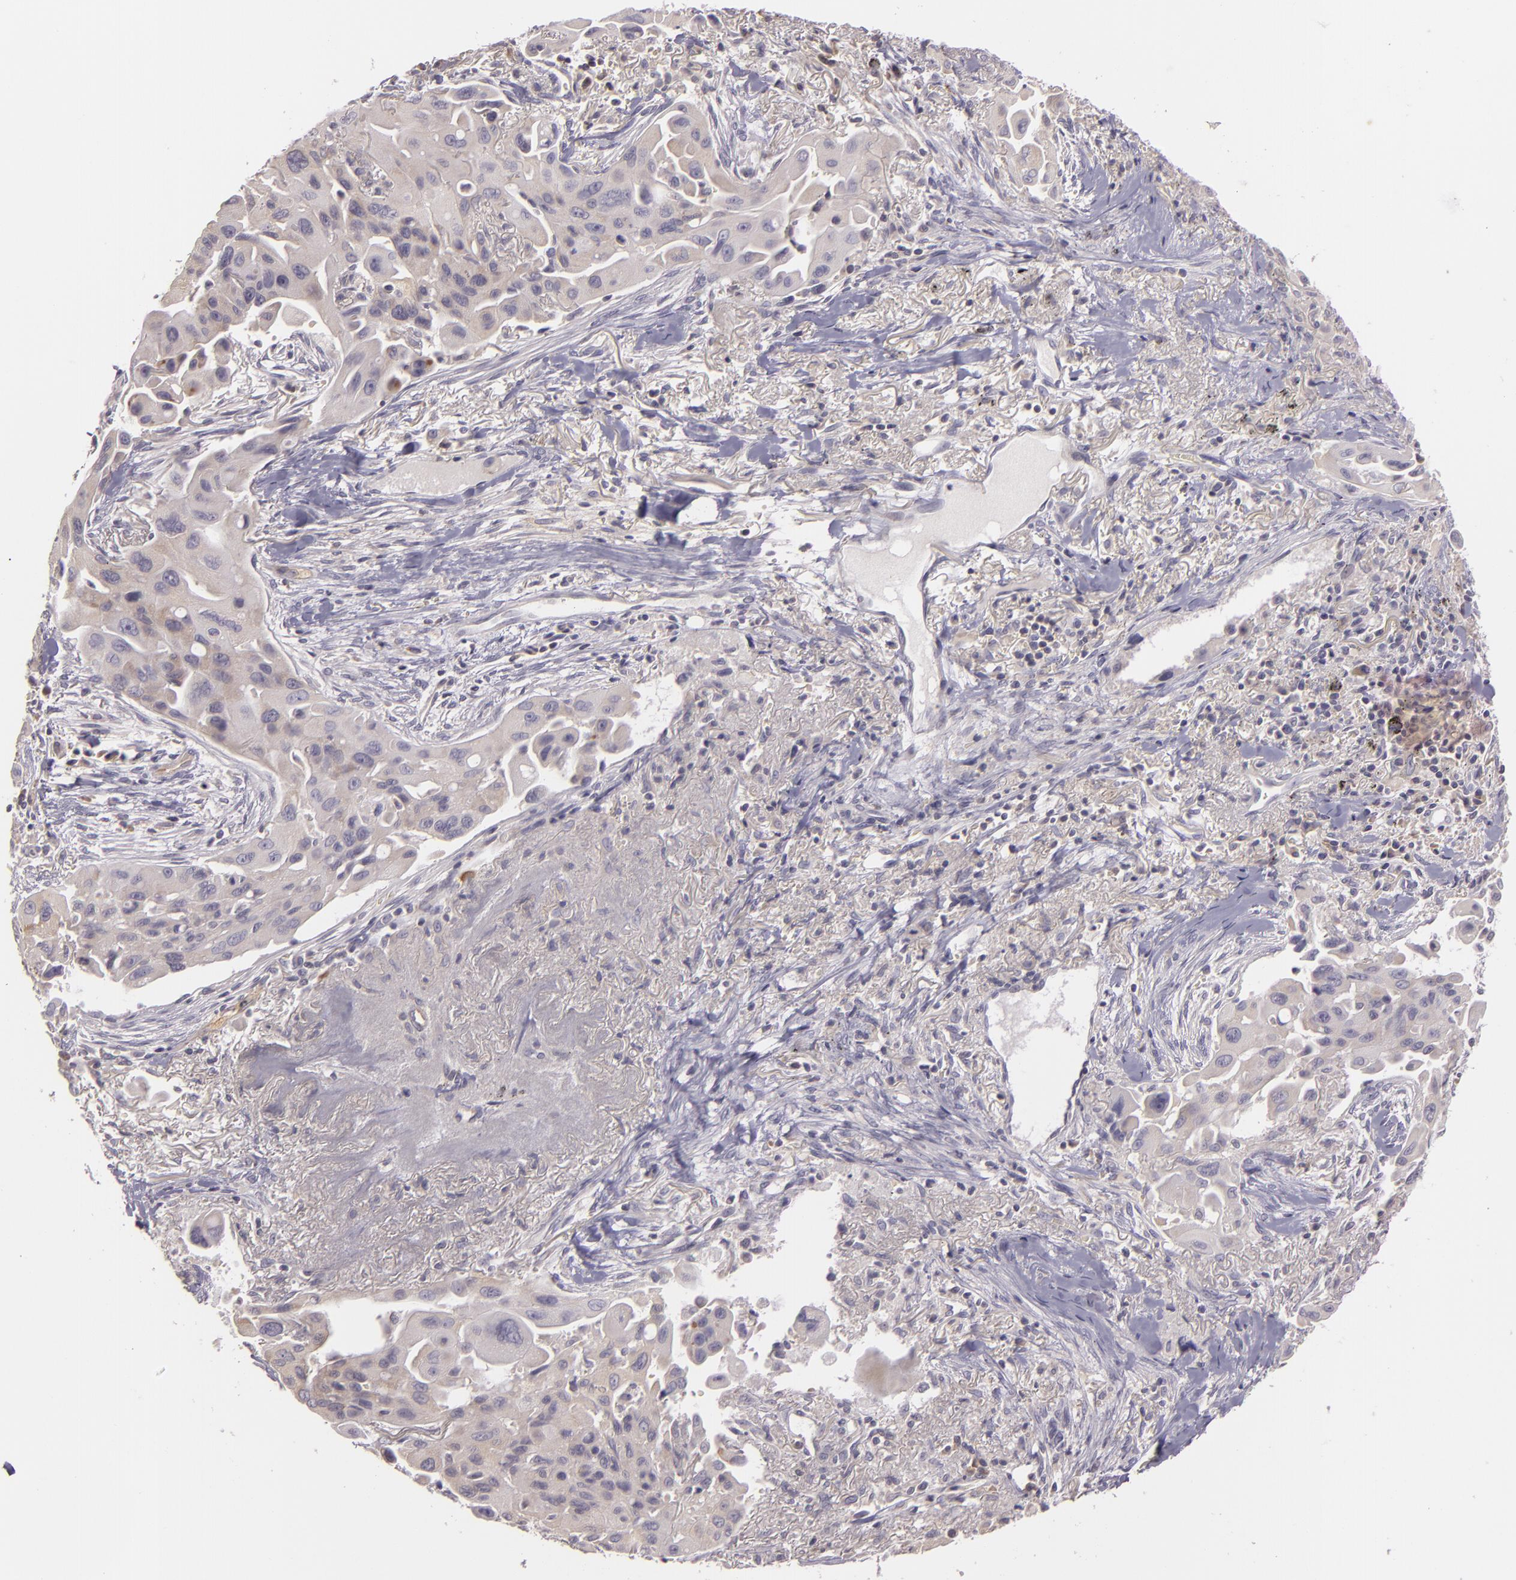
{"staining": {"intensity": "weak", "quantity": "<25%", "location": "cytoplasmic/membranous"}, "tissue": "lung cancer", "cell_type": "Tumor cells", "image_type": "cancer", "snomed": [{"axis": "morphology", "description": "Adenocarcinoma, NOS"}, {"axis": "topography", "description": "Lung"}], "caption": "Protein analysis of lung cancer reveals no significant positivity in tumor cells. (DAB IHC with hematoxylin counter stain).", "gene": "RALGAPA1", "patient": {"sex": "male", "age": 68}}